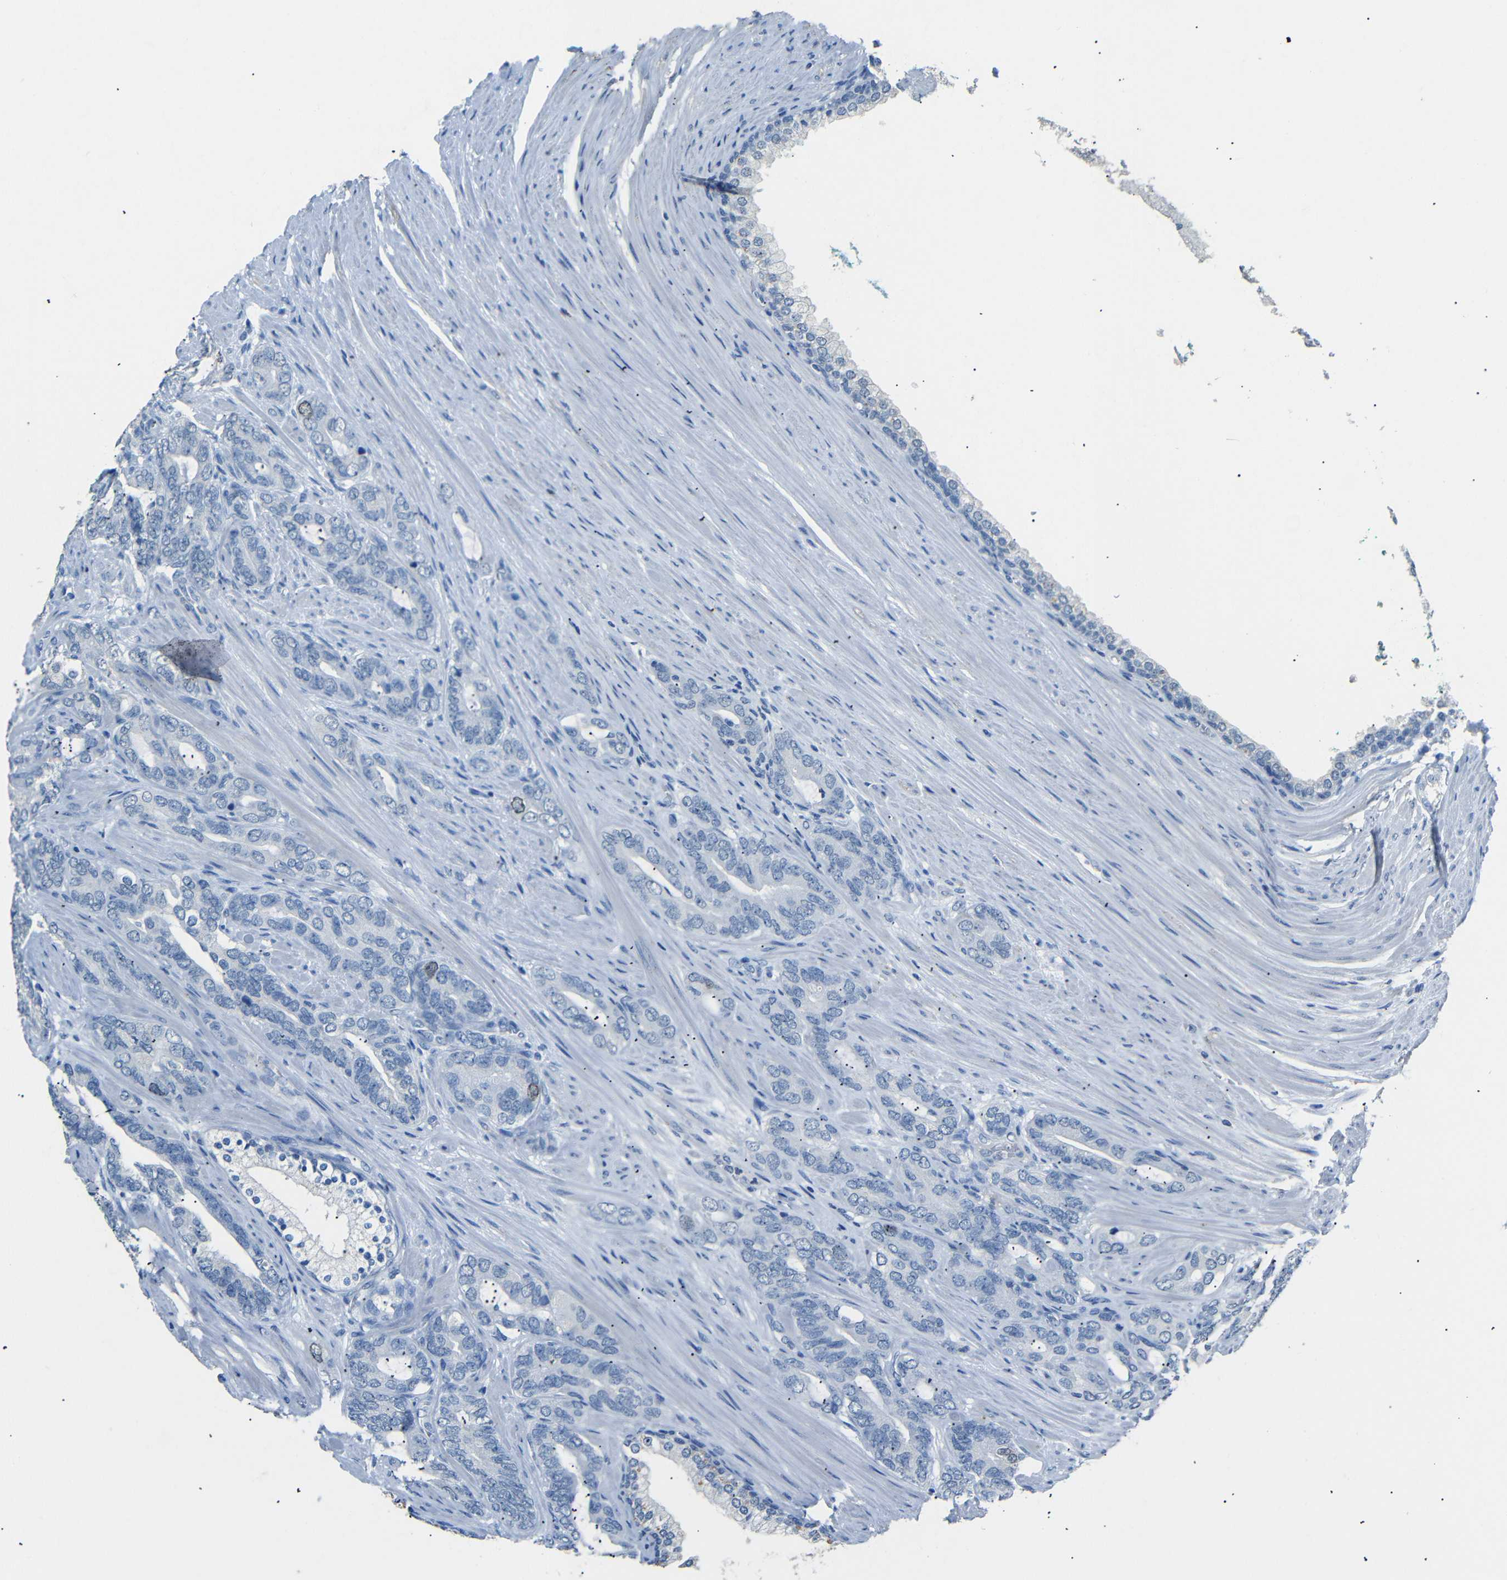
{"staining": {"intensity": "weak", "quantity": "<25%", "location": "nuclear"}, "tissue": "prostate cancer", "cell_type": "Tumor cells", "image_type": "cancer", "snomed": [{"axis": "morphology", "description": "Adenocarcinoma, Low grade"}, {"axis": "topography", "description": "Prostate"}], "caption": "There is no significant staining in tumor cells of low-grade adenocarcinoma (prostate).", "gene": "INCENP", "patient": {"sex": "male", "age": 63}}